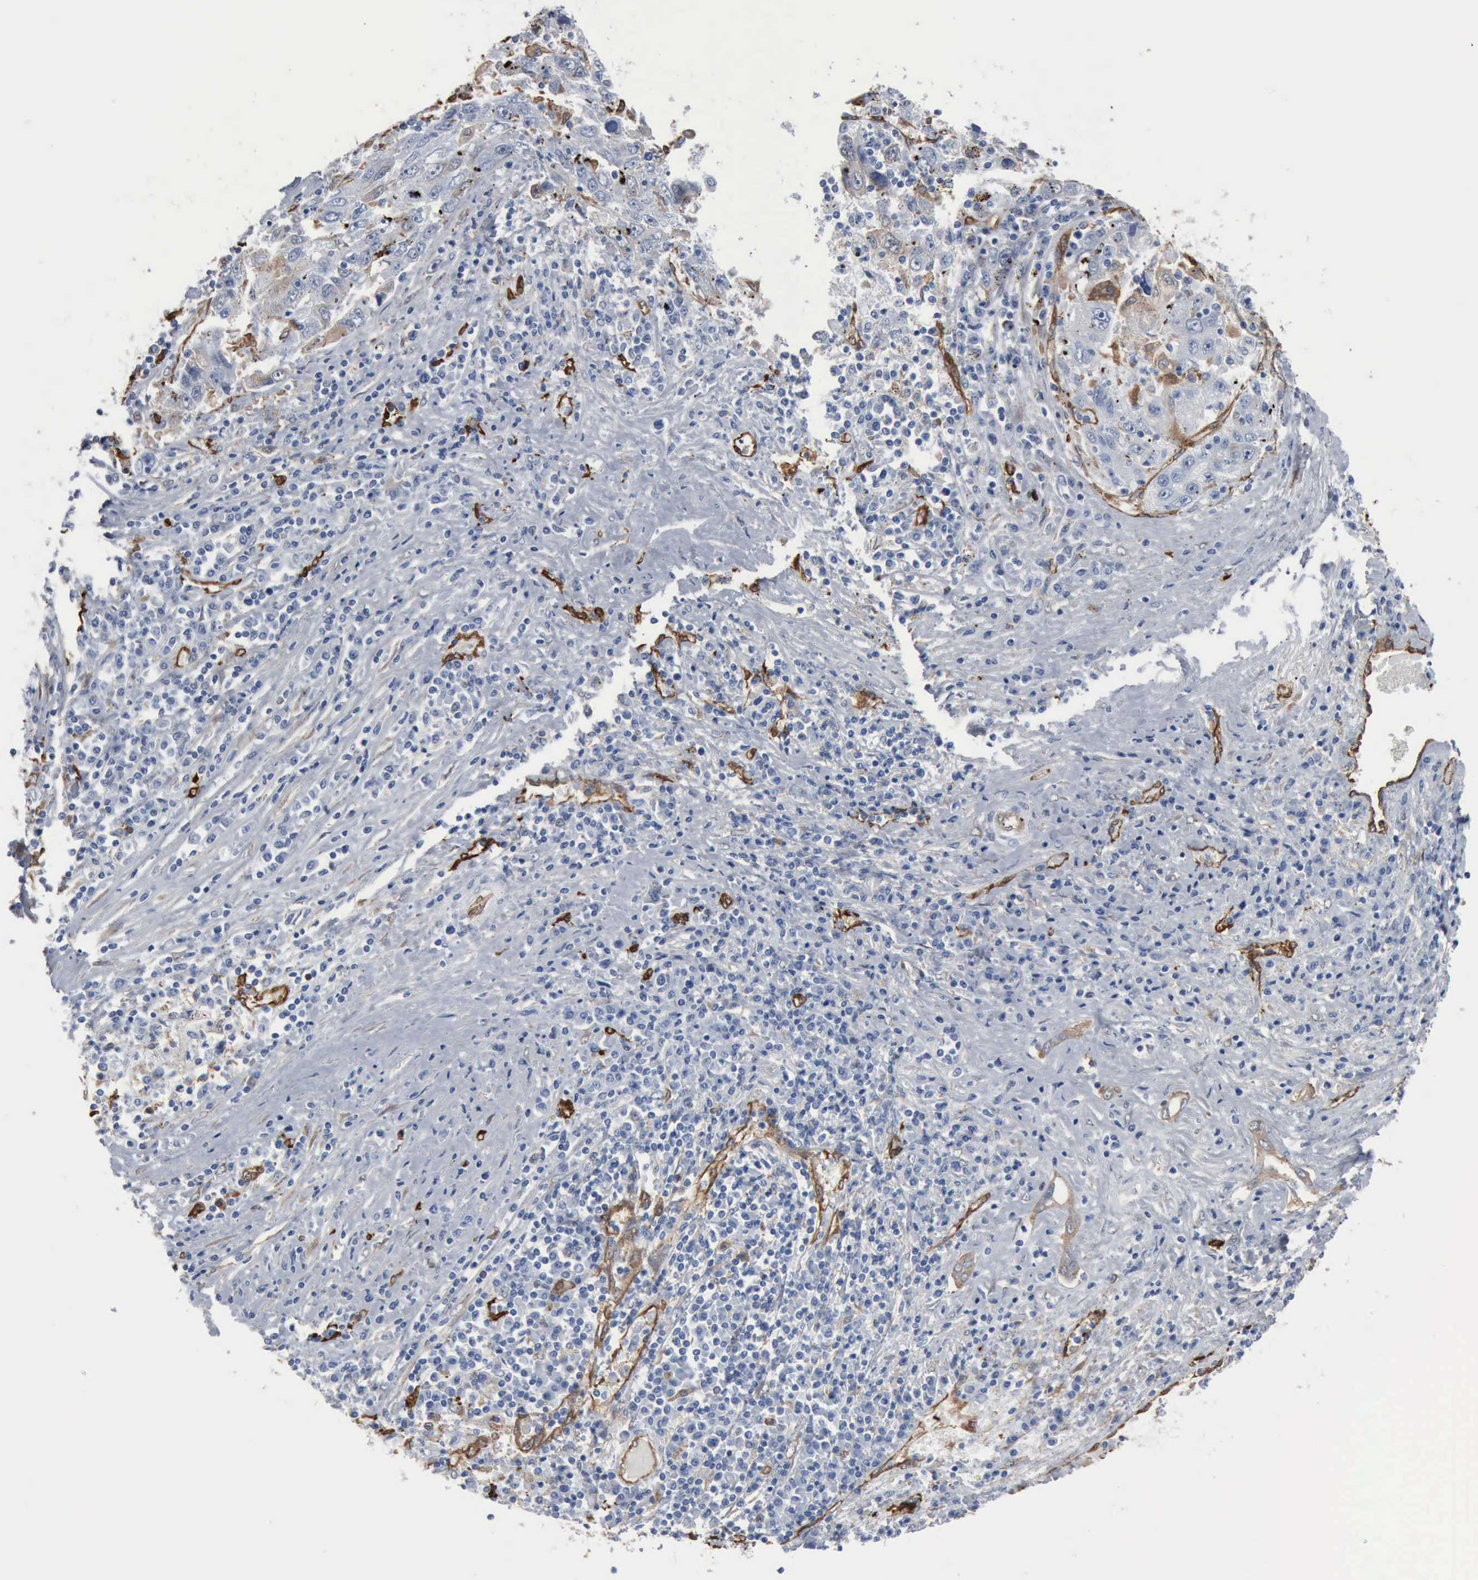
{"staining": {"intensity": "negative", "quantity": "none", "location": "none"}, "tissue": "liver cancer", "cell_type": "Tumor cells", "image_type": "cancer", "snomed": [{"axis": "morphology", "description": "Carcinoma, Hepatocellular, NOS"}, {"axis": "topography", "description": "Liver"}], "caption": "This is an immunohistochemistry (IHC) image of human liver hepatocellular carcinoma. There is no positivity in tumor cells.", "gene": "FSCN1", "patient": {"sex": "male", "age": 49}}